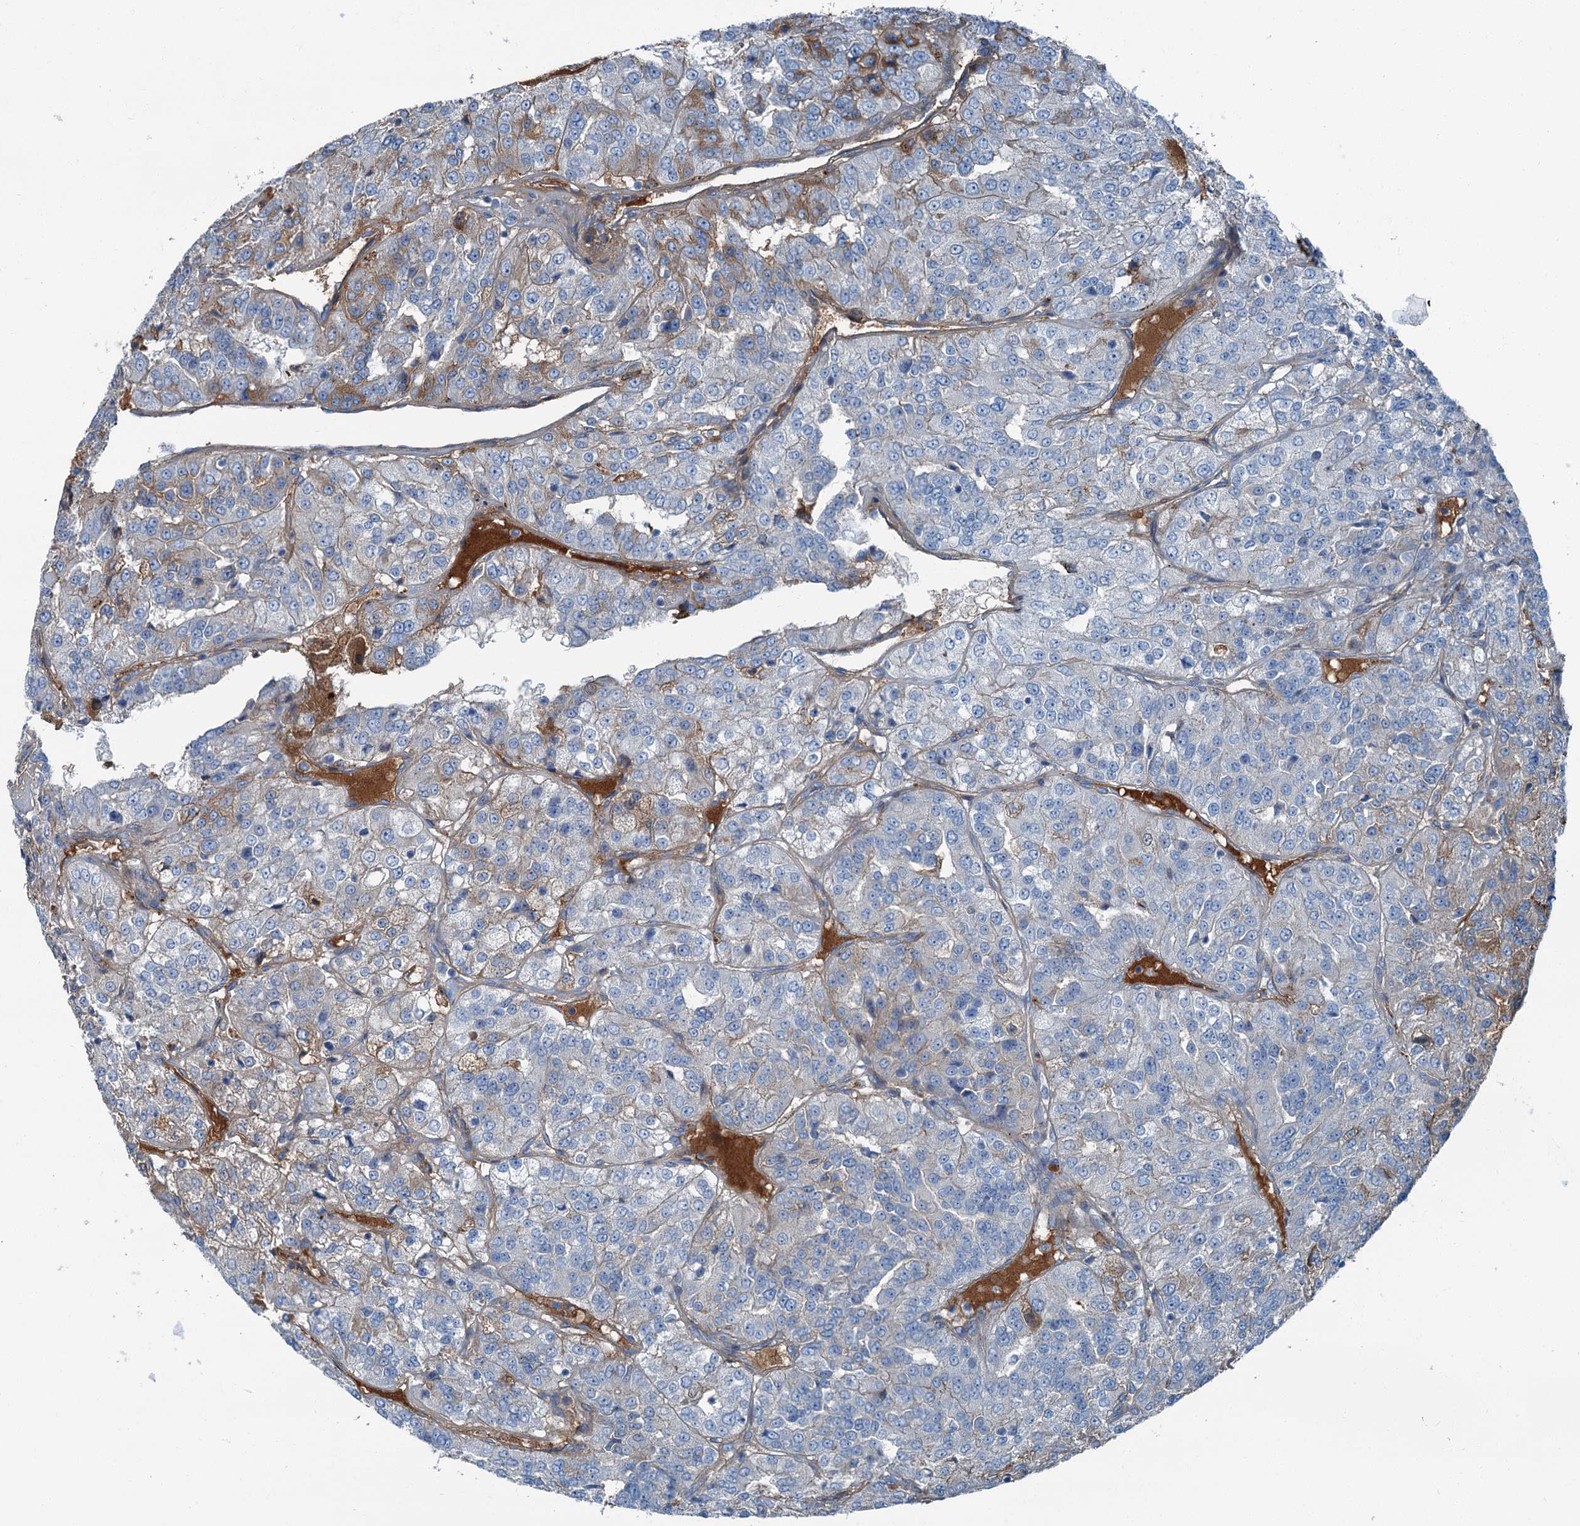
{"staining": {"intensity": "moderate", "quantity": "25%-75%", "location": "cytoplasmic/membranous"}, "tissue": "renal cancer", "cell_type": "Tumor cells", "image_type": "cancer", "snomed": [{"axis": "morphology", "description": "Adenocarcinoma, NOS"}, {"axis": "topography", "description": "Kidney"}], "caption": "This micrograph reveals immunohistochemistry (IHC) staining of renal adenocarcinoma, with medium moderate cytoplasmic/membranous staining in about 25%-75% of tumor cells.", "gene": "AXL", "patient": {"sex": "female", "age": 63}}